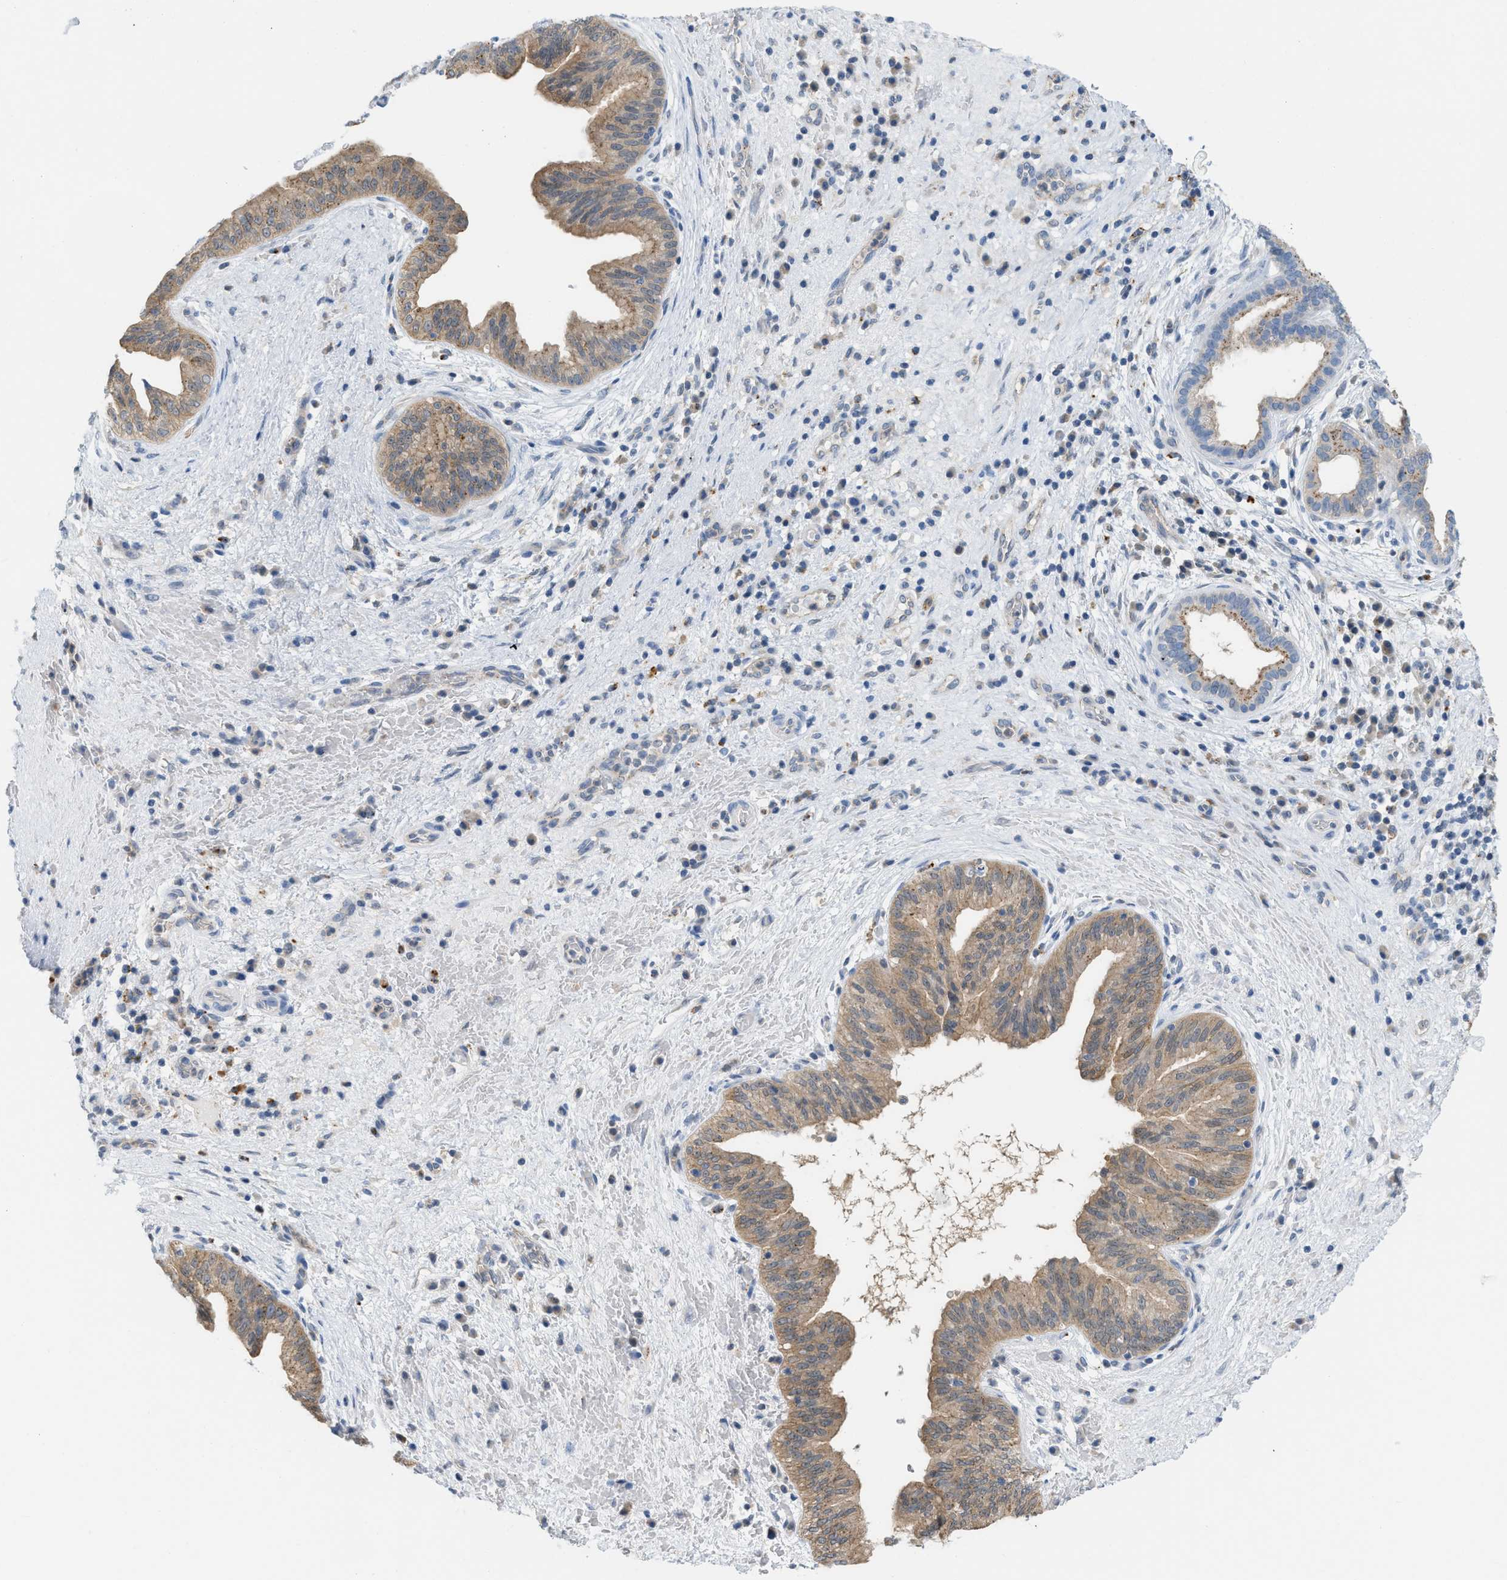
{"staining": {"intensity": "moderate", "quantity": ">75%", "location": "cytoplasmic/membranous"}, "tissue": "liver cancer", "cell_type": "Tumor cells", "image_type": "cancer", "snomed": [{"axis": "morphology", "description": "Cholangiocarcinoma"}, {"axis": "topography", "description": "Liver"}], "caption": "This image shows cholangiocarcinoma (liver) stained with immunohistochemistry to label a protein in brown. The cytoplasmic/membranous of tumor cells show moderate positivity for the protein. Nuclei are counter-stained blue.", "gene": "CSTB", "patient": {"sex": "female", "age": 38}}